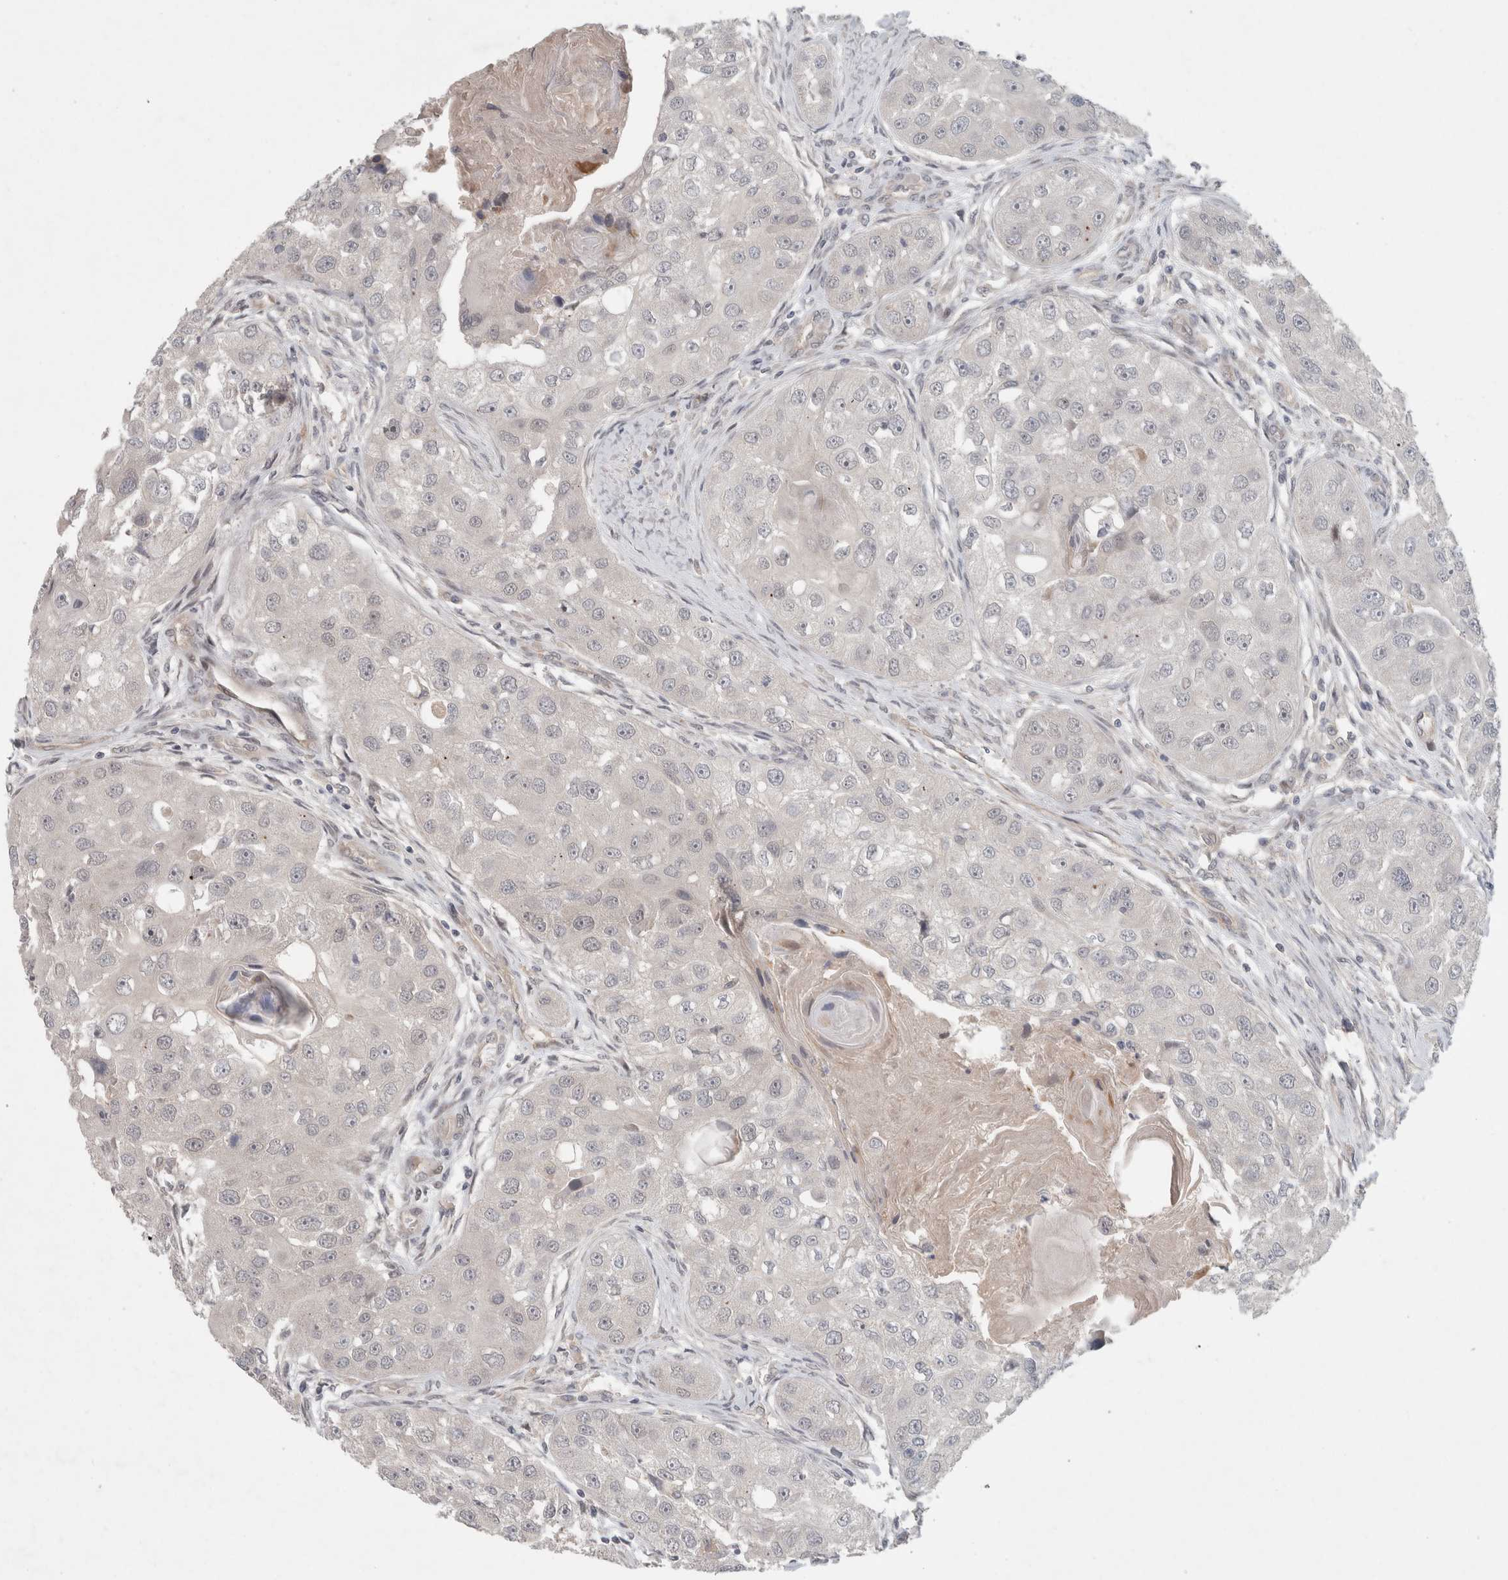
{"staining": {"intensity": "negative", "quantity": "none", "location": "none"}, "tissue": "head and neck cancer", "cell_type": "Tumor cells", "image_type": "cancer", "snomed": [{"axis": "morphology", "description": "Normal tissue, NOS"}, {"axis": "morphology", "description": "Squamous cell carcinoma, NOS"}, {"axis": "topography", "description": "Skeletal muscle"}, {"axis": "topography", "description": "Head-Neck"}], "caption": "Immunohistochemistry photomicrograph of head and neck cancer stained for a protein (brown), which displays no expression in tumor cells.", "gene": "RASAL2", "patient": {"sex": "male", "age": 51}}